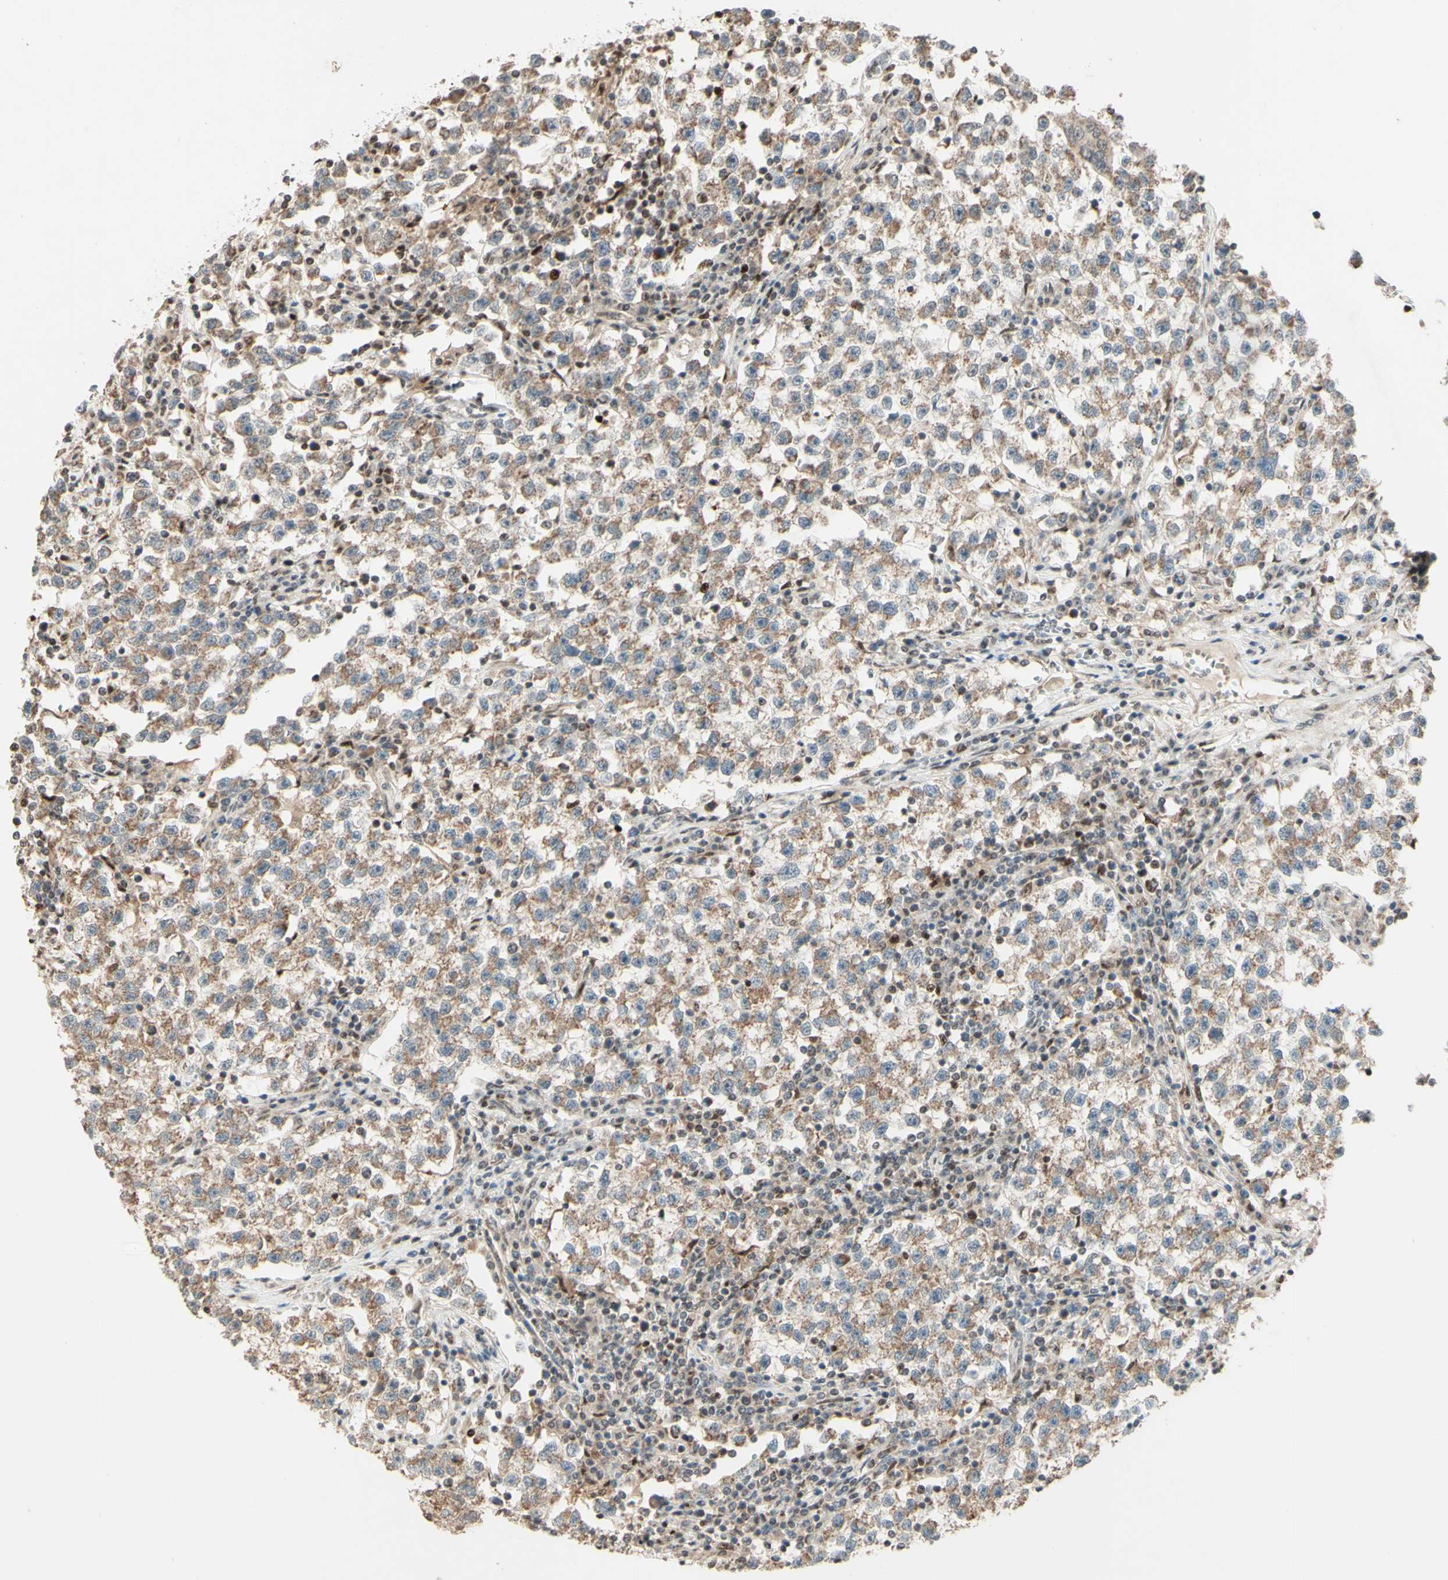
{"staining": {"intensity": "weak", "quantity": ">75%", "location": "cytoplasmic/membranous"}, "tissue": "testis cancer", "cell_type": "Tumor cells", "image_type": "cancer", "snomed": [{"axis": "morphology", "description": "Seminoma, NOS"}, {"axis": "topography", "description": "Testis"}], "caption": "The photomicrograph demonstrates staining of seminoma (testis), revealing weak cytoplasmic/membranous protein staining (brown color) within tumor cells.", "gene": "NR3C1", "patient": {"sex": "male", "age": 22}}